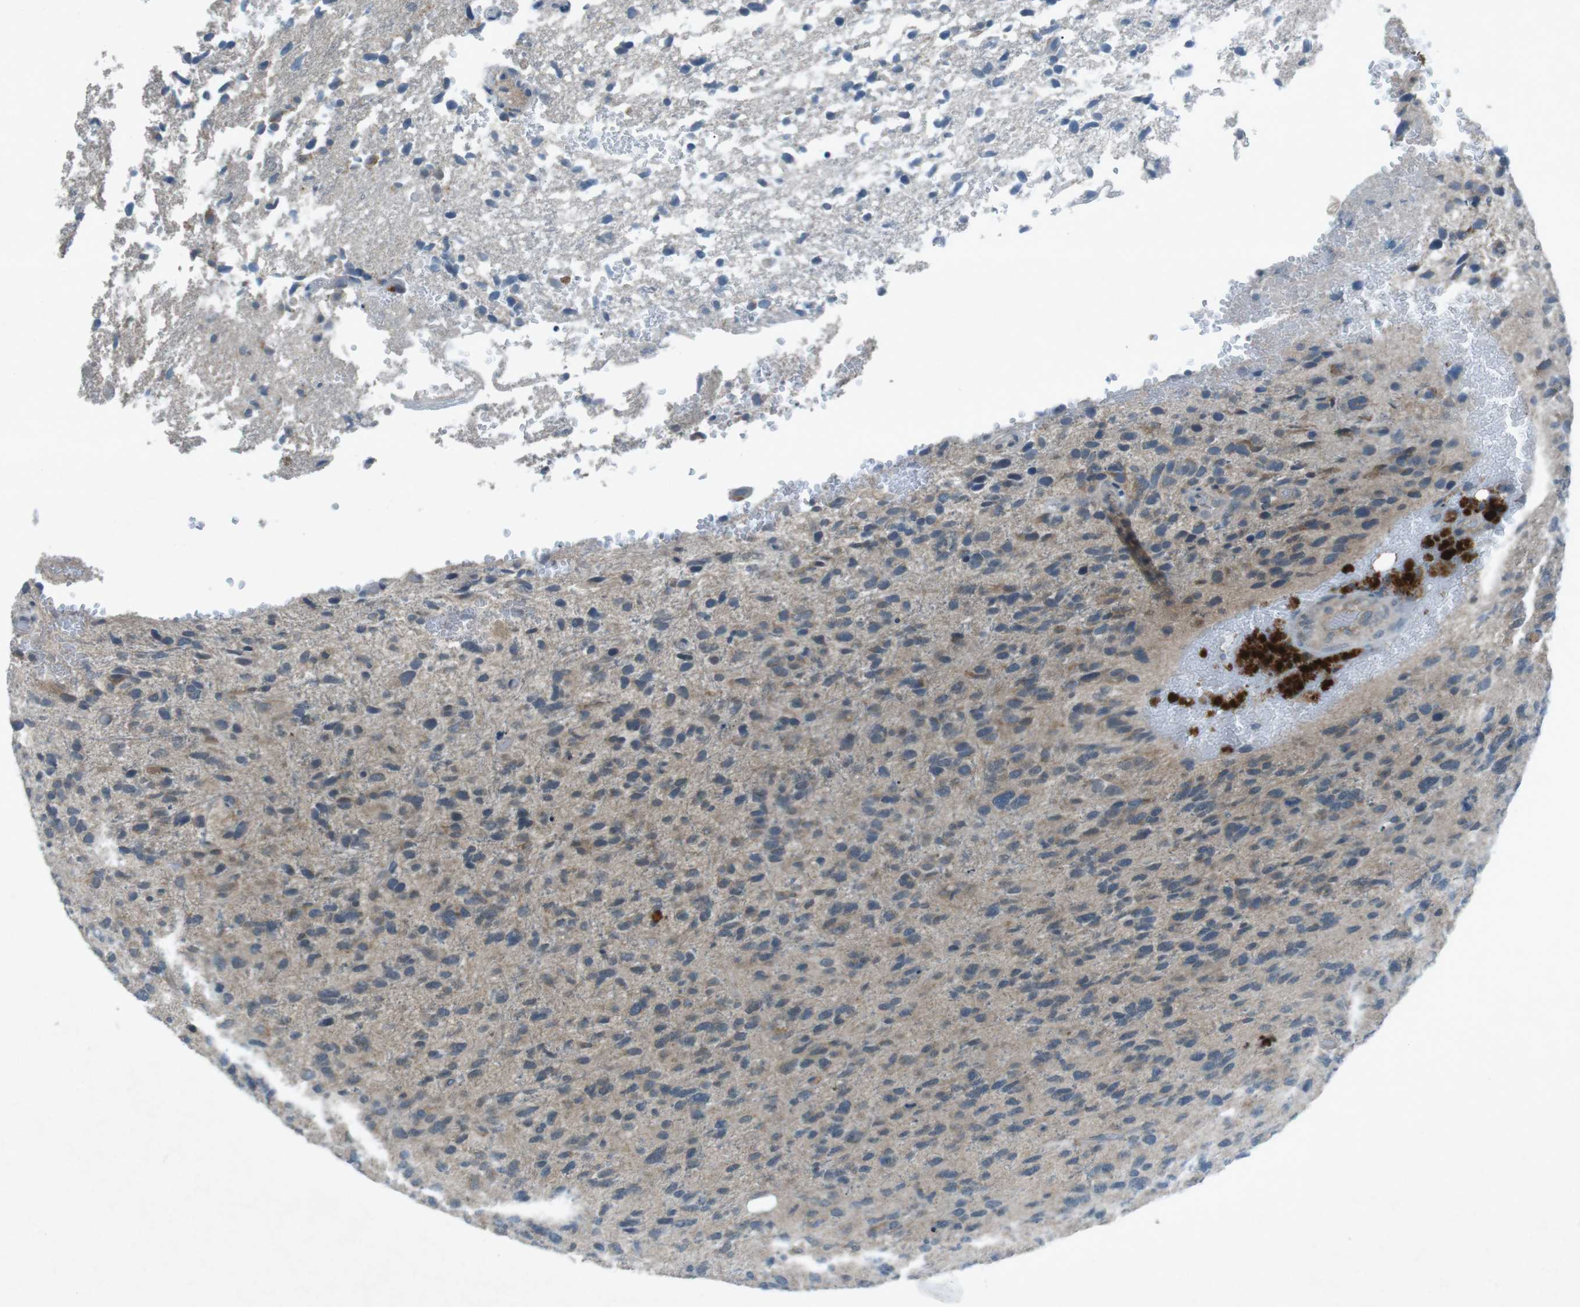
{"staining": {"intensity": "weak", "quantity": "<25%", "location": "cytoplasmic/membranous"}, "tissue": "glioma", "cell_type": "Tumor cells", "image_type": "cancer", "snomed": [{"axis": "morphology", "description": "Glioma, malignant, High grade"}, {"axis": "topography", "description": "Brain"}], "caption": "A high-resolution image shows immunohistochemistry (IHC) staining of malignant glioma (high-grade), which reveals no significant positivity in tumor cells.", "gene": "FCRLA", "patient": {"sex": "female", "age": 58}}